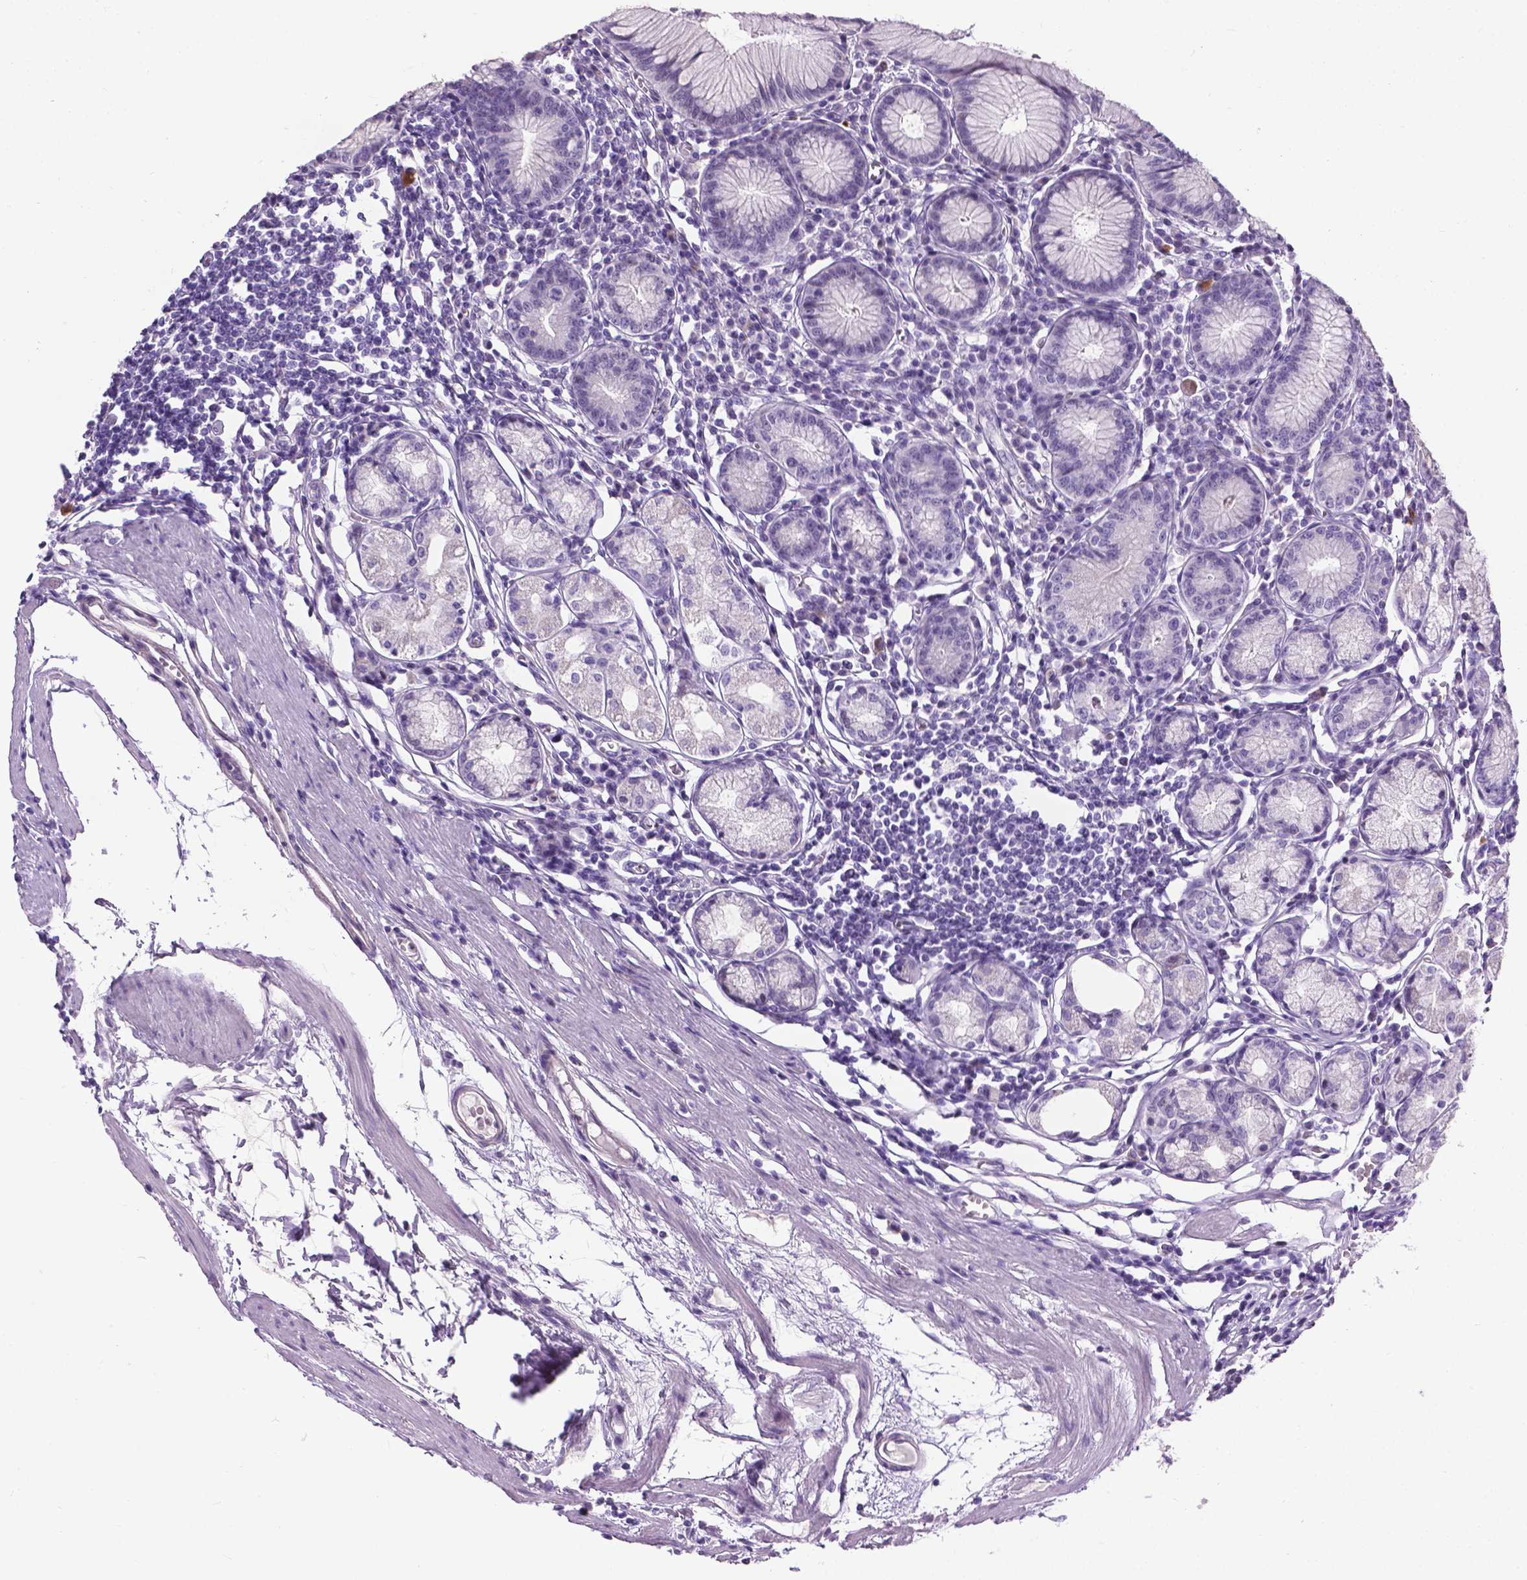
{"staining": {"intensity": "weak", "quantity": "<25%", "location": "nuclear"}, "tissue": "stomach", "cell_type": "Glandular cells", "image_type": "normal", "snomed": [{"axis": "morphology", "description": "Normal tissue, NOS"}, {"axis": "topography", "description": "Stomach"}], "caption": "This is an IHC micrograph of unremarkable stomach. There is no staining in glandular cells.", "gene": "PROB1", "patient": {"sex": "male", "age": 55}}